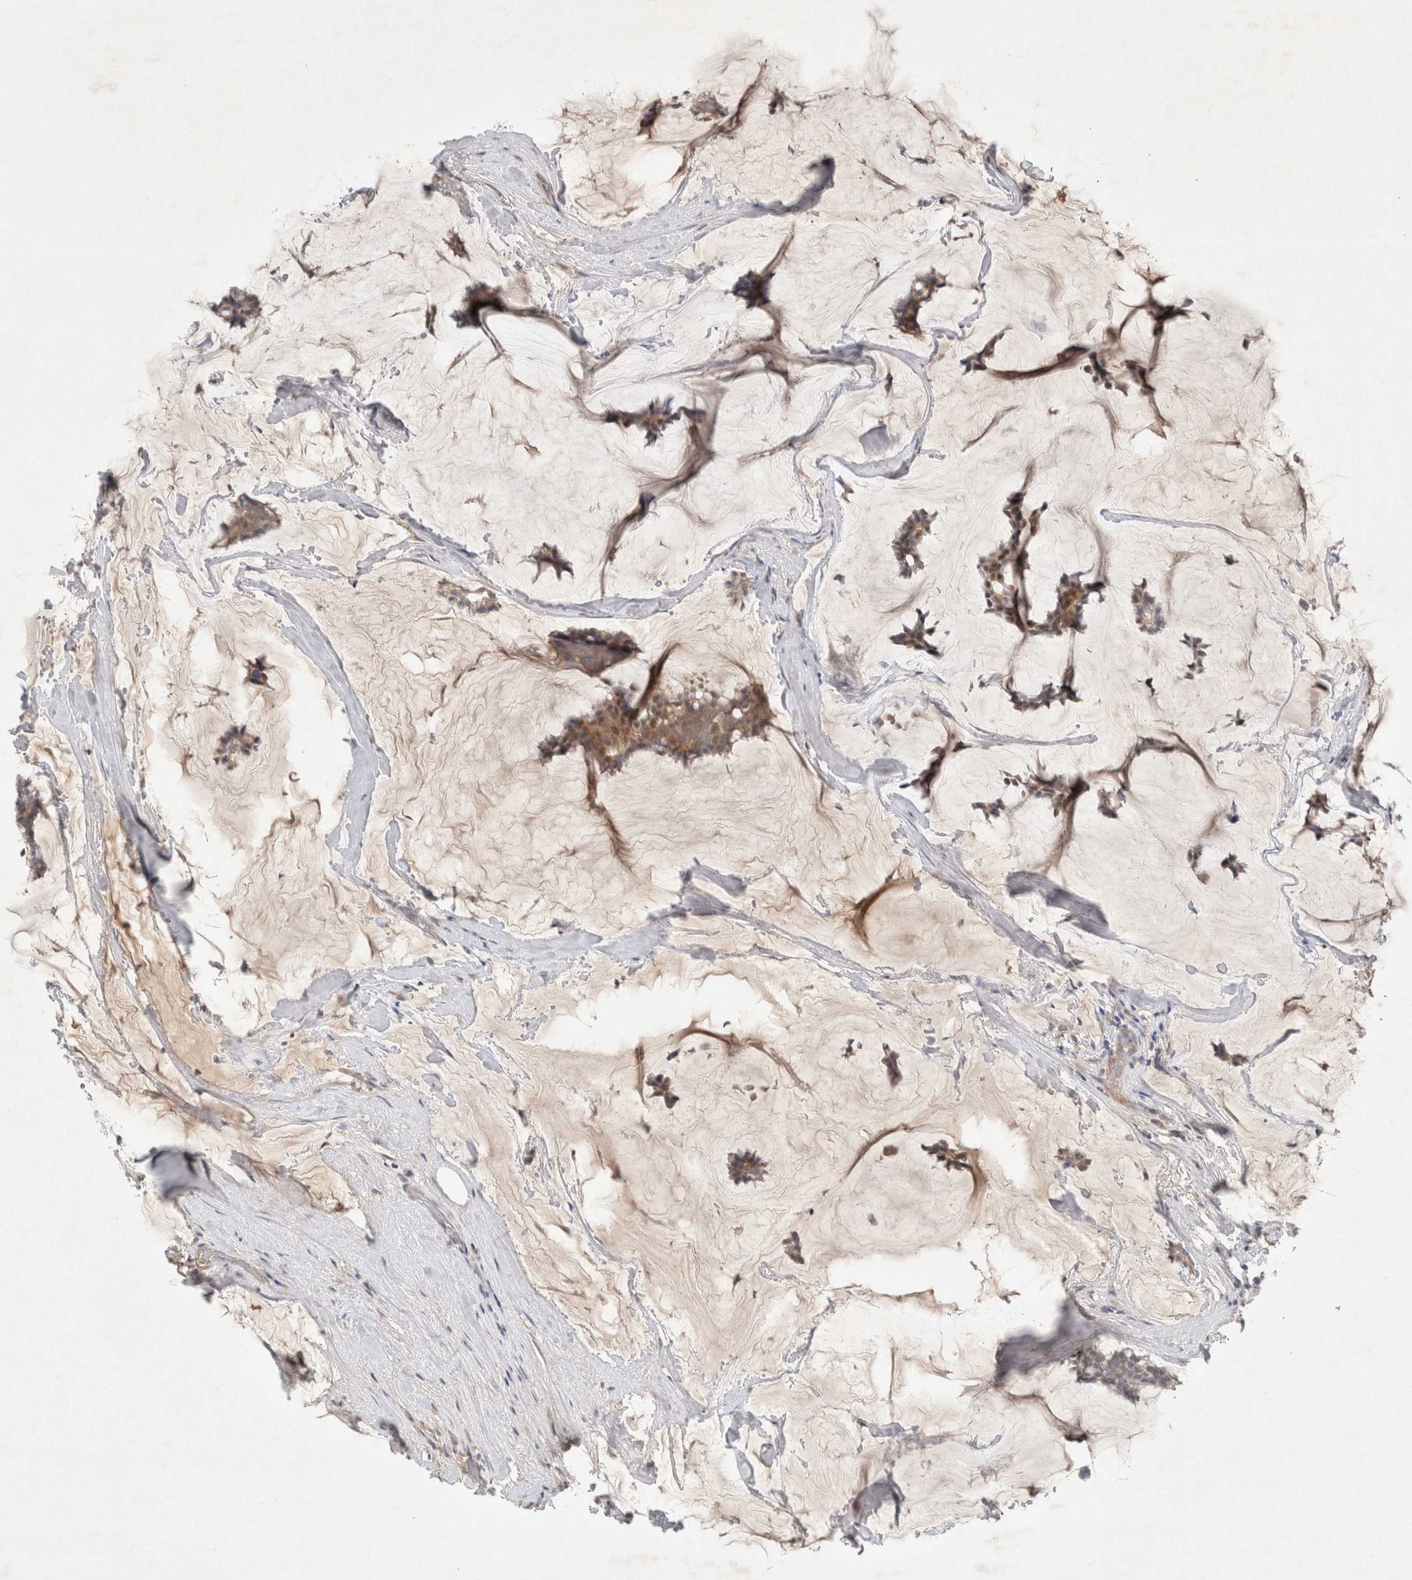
{"staining": {"intensity": "weak", "quantity": ">75%", "location": "cytoplasmic/membranous"}, "tissue": "breast cancer", "cell_type": "Tumor cells", "image_type": "cancer", "snomed": [{"axis": "morphology", "description": "Duct carcinoma"}, {"axis": "topography", "description": "Breast"}], "caption": "Tumor cells exhibit low levels of weak cytoplasmic/membranous staining in about >75% of cells in human breast infiltrating ductal carcinoma.", "gene": "RASAL2", "patient": {"sex": "female", "age": 93}}